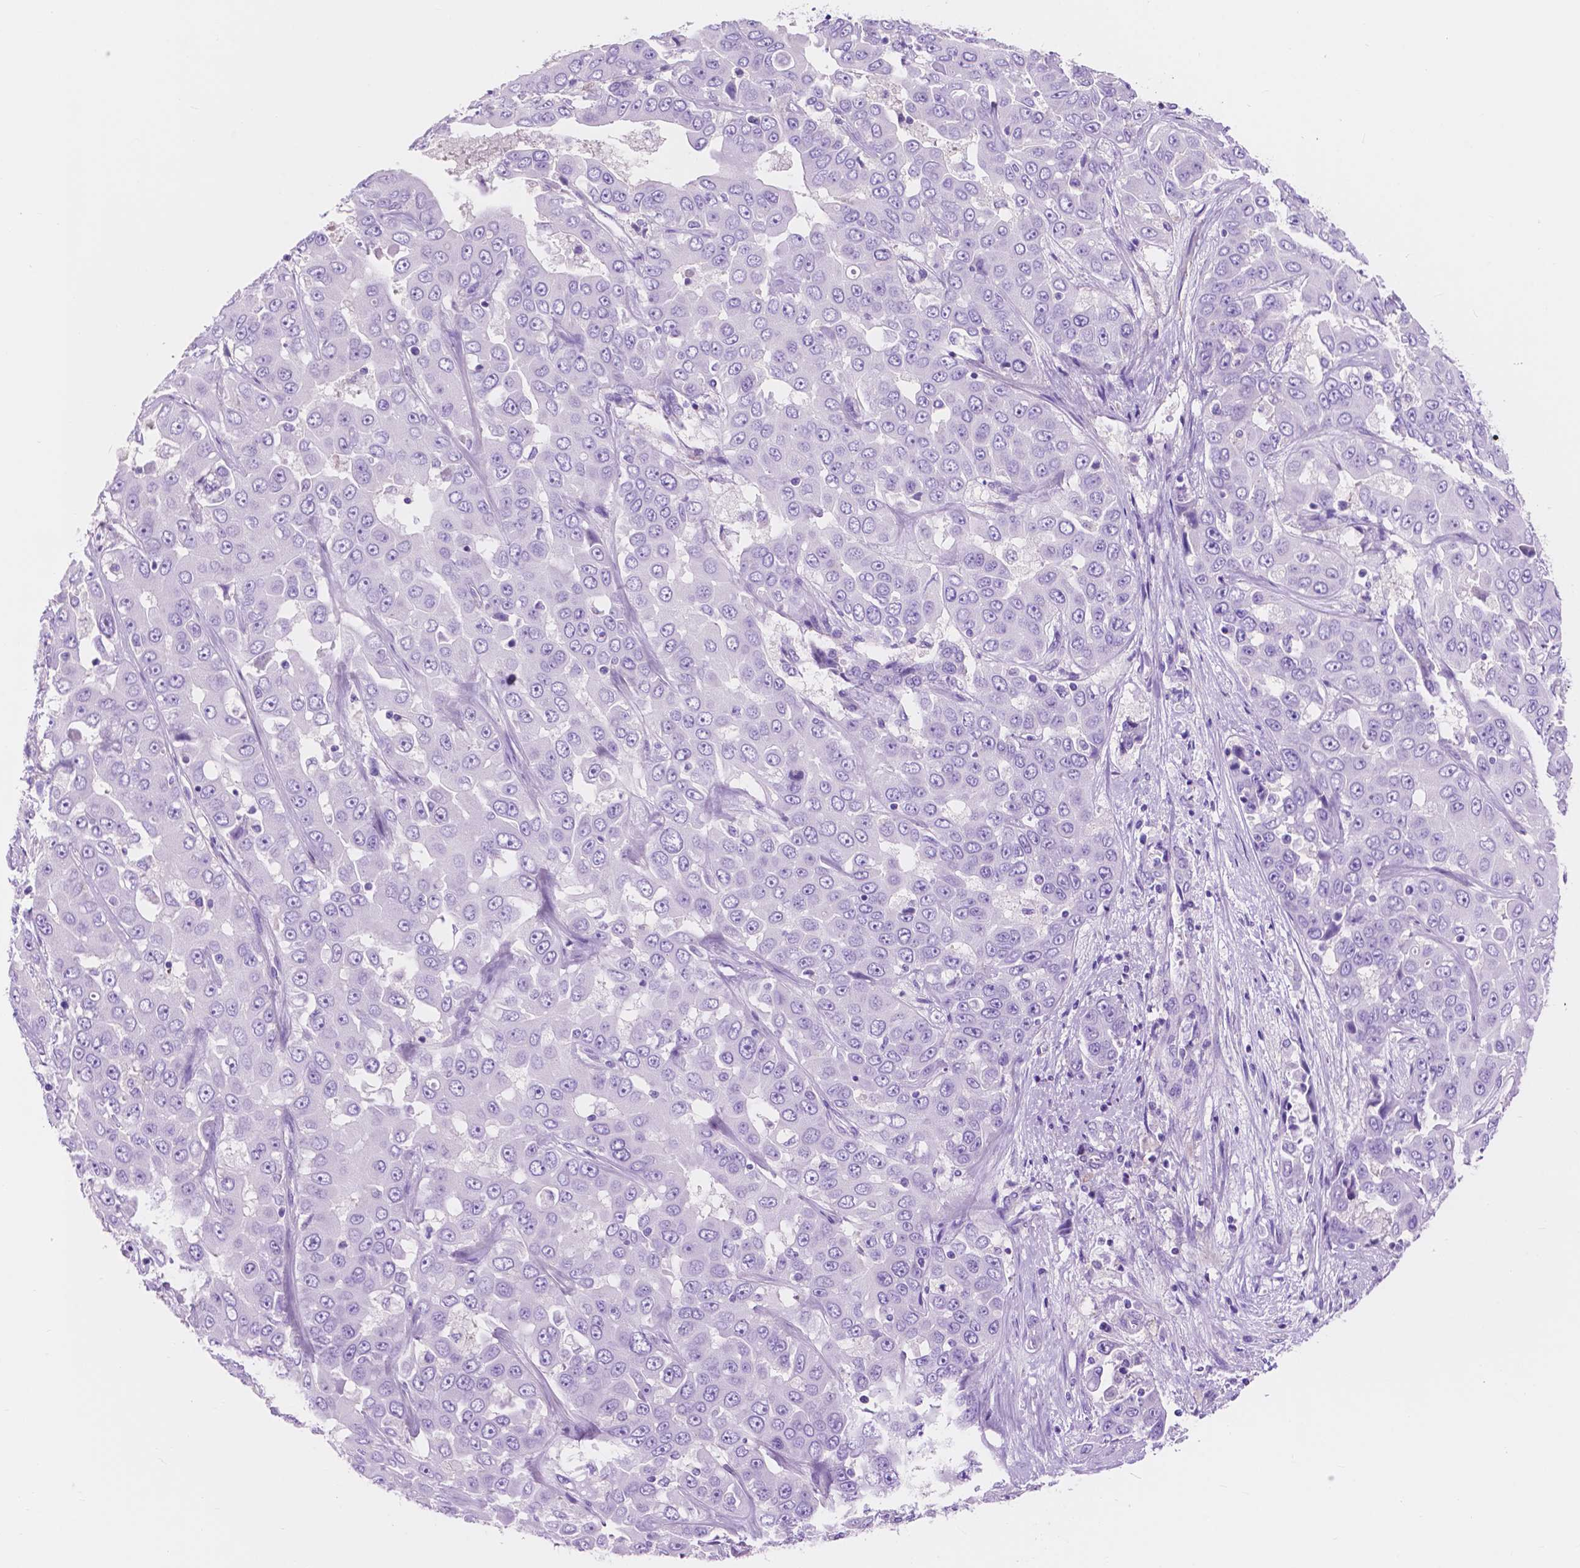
{"staining": {"intensity": "negative", "quantity": "none", "location": "none"}, "tissue": "liver cancer", "cell_type": "Tumor cells", "image_type": "cancer", "snomed": [{"axis": "morphology", "description": "Cholangiocarcinoma"}, {"axis": "topography", "description": "Liver"}], "caption": "Immunohistochemistry of human liver cholangiocarcinoma displays no staining in tumor cells. The staining is performed using DAB (3,3'-diaminobenzidine) brown chromogen with nuclei counter-stained in using hematoxylin.", "gene": "IGFN1", "patient": {"sex": "female", "age": 52}}